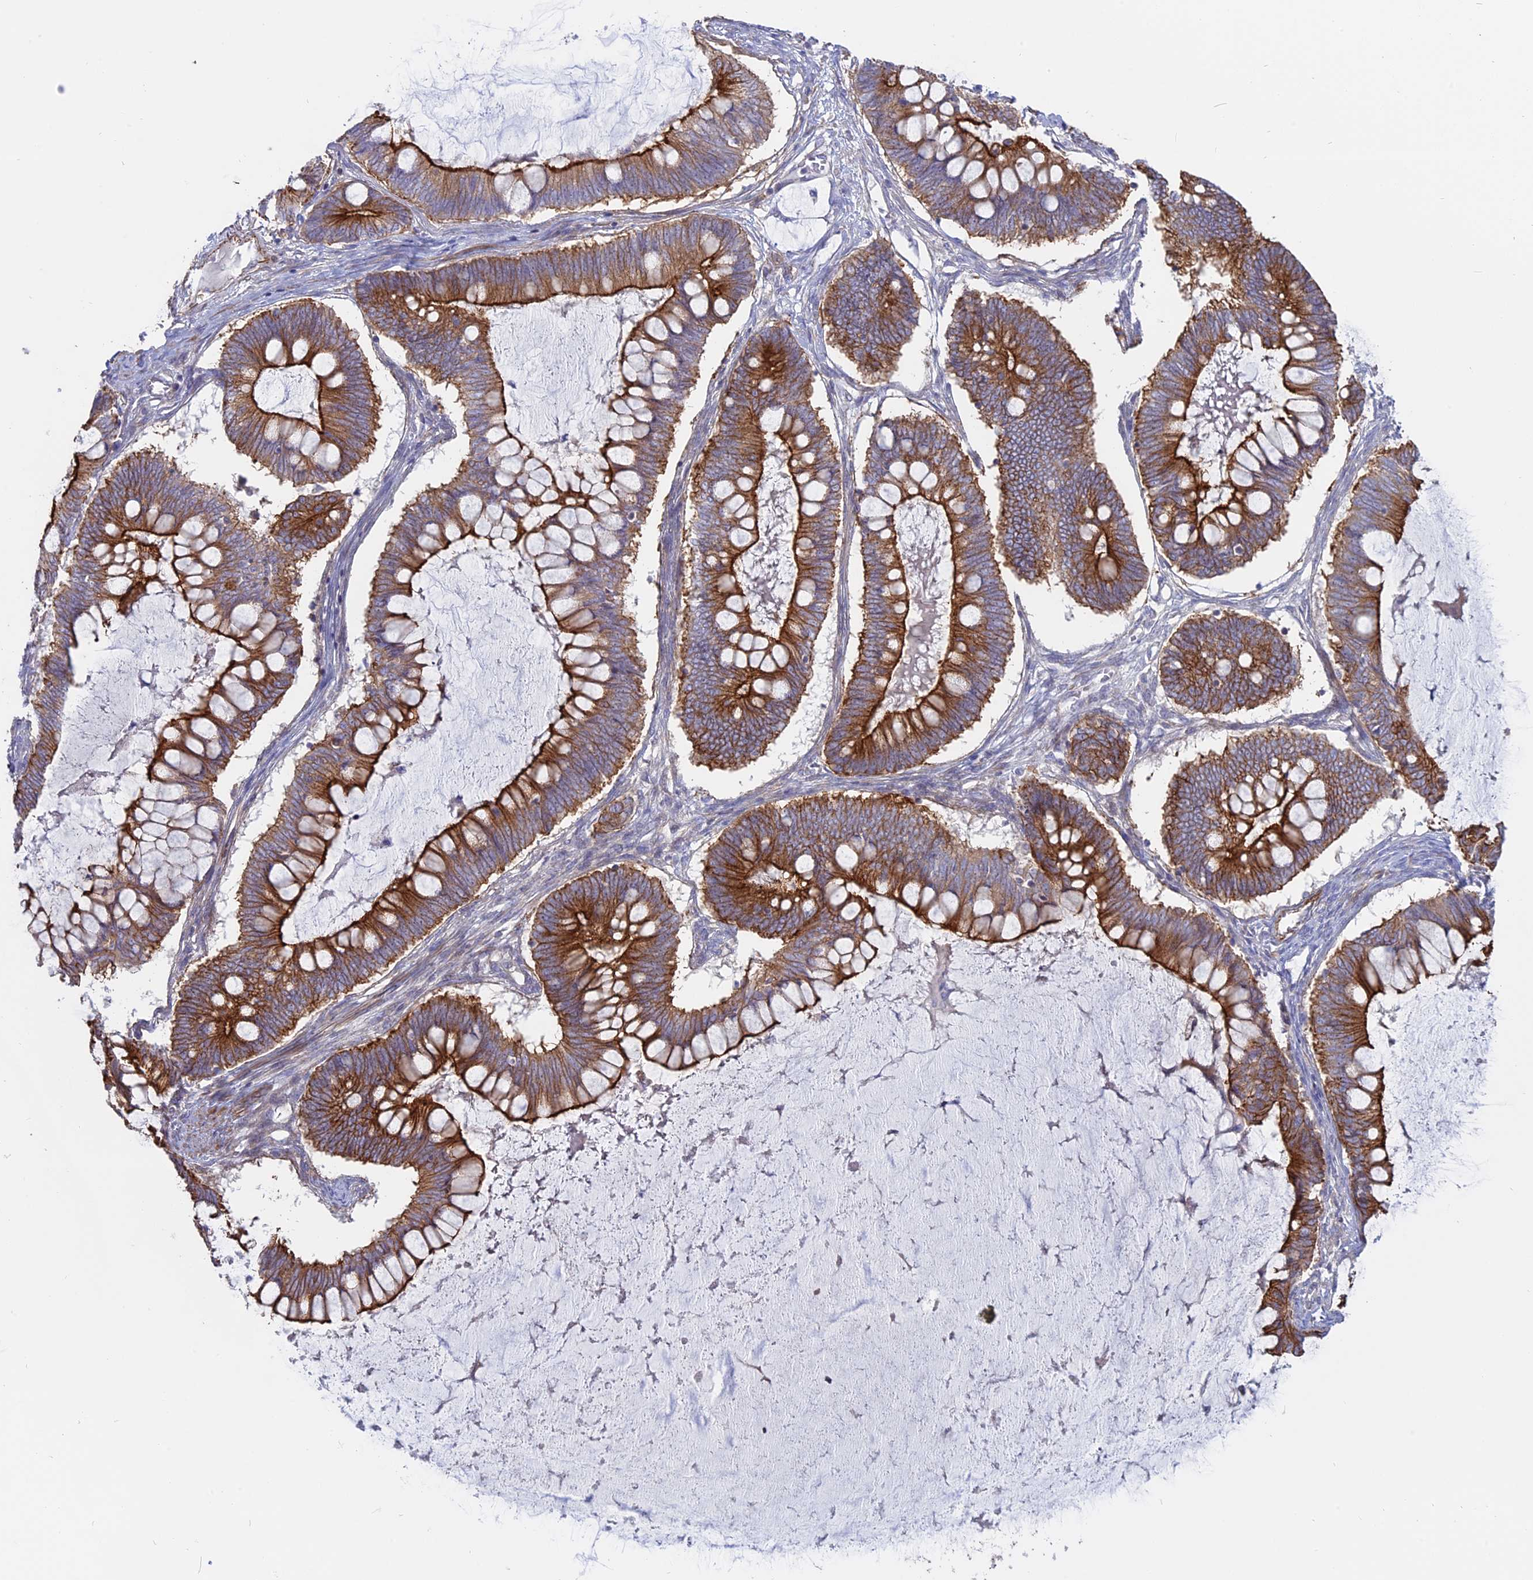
{"staining": {"intensity": "strong", "quantity": ">75%", "location": "cytoplasmic/membranous"}, "tissue": "ovarian cancer", "cell_type": "Tumor cells", "image_type": "cancer", "snomed": [{"axis": "morphology", "description": "Cystadenocarcinoma, mucinous, NOS"}, {"axis": "topography", "description": "Ovary"}], "caption": "This image demonstrates immunohistochemistry (IHC) staining of human ovarian mucinous cystadenocarcinoma, with high strong cytoplasmic/membranous staining in approximately >75% of tumor cells.", "gene": "MYO5B", "patient": {"sex": "female", "age": 61}}